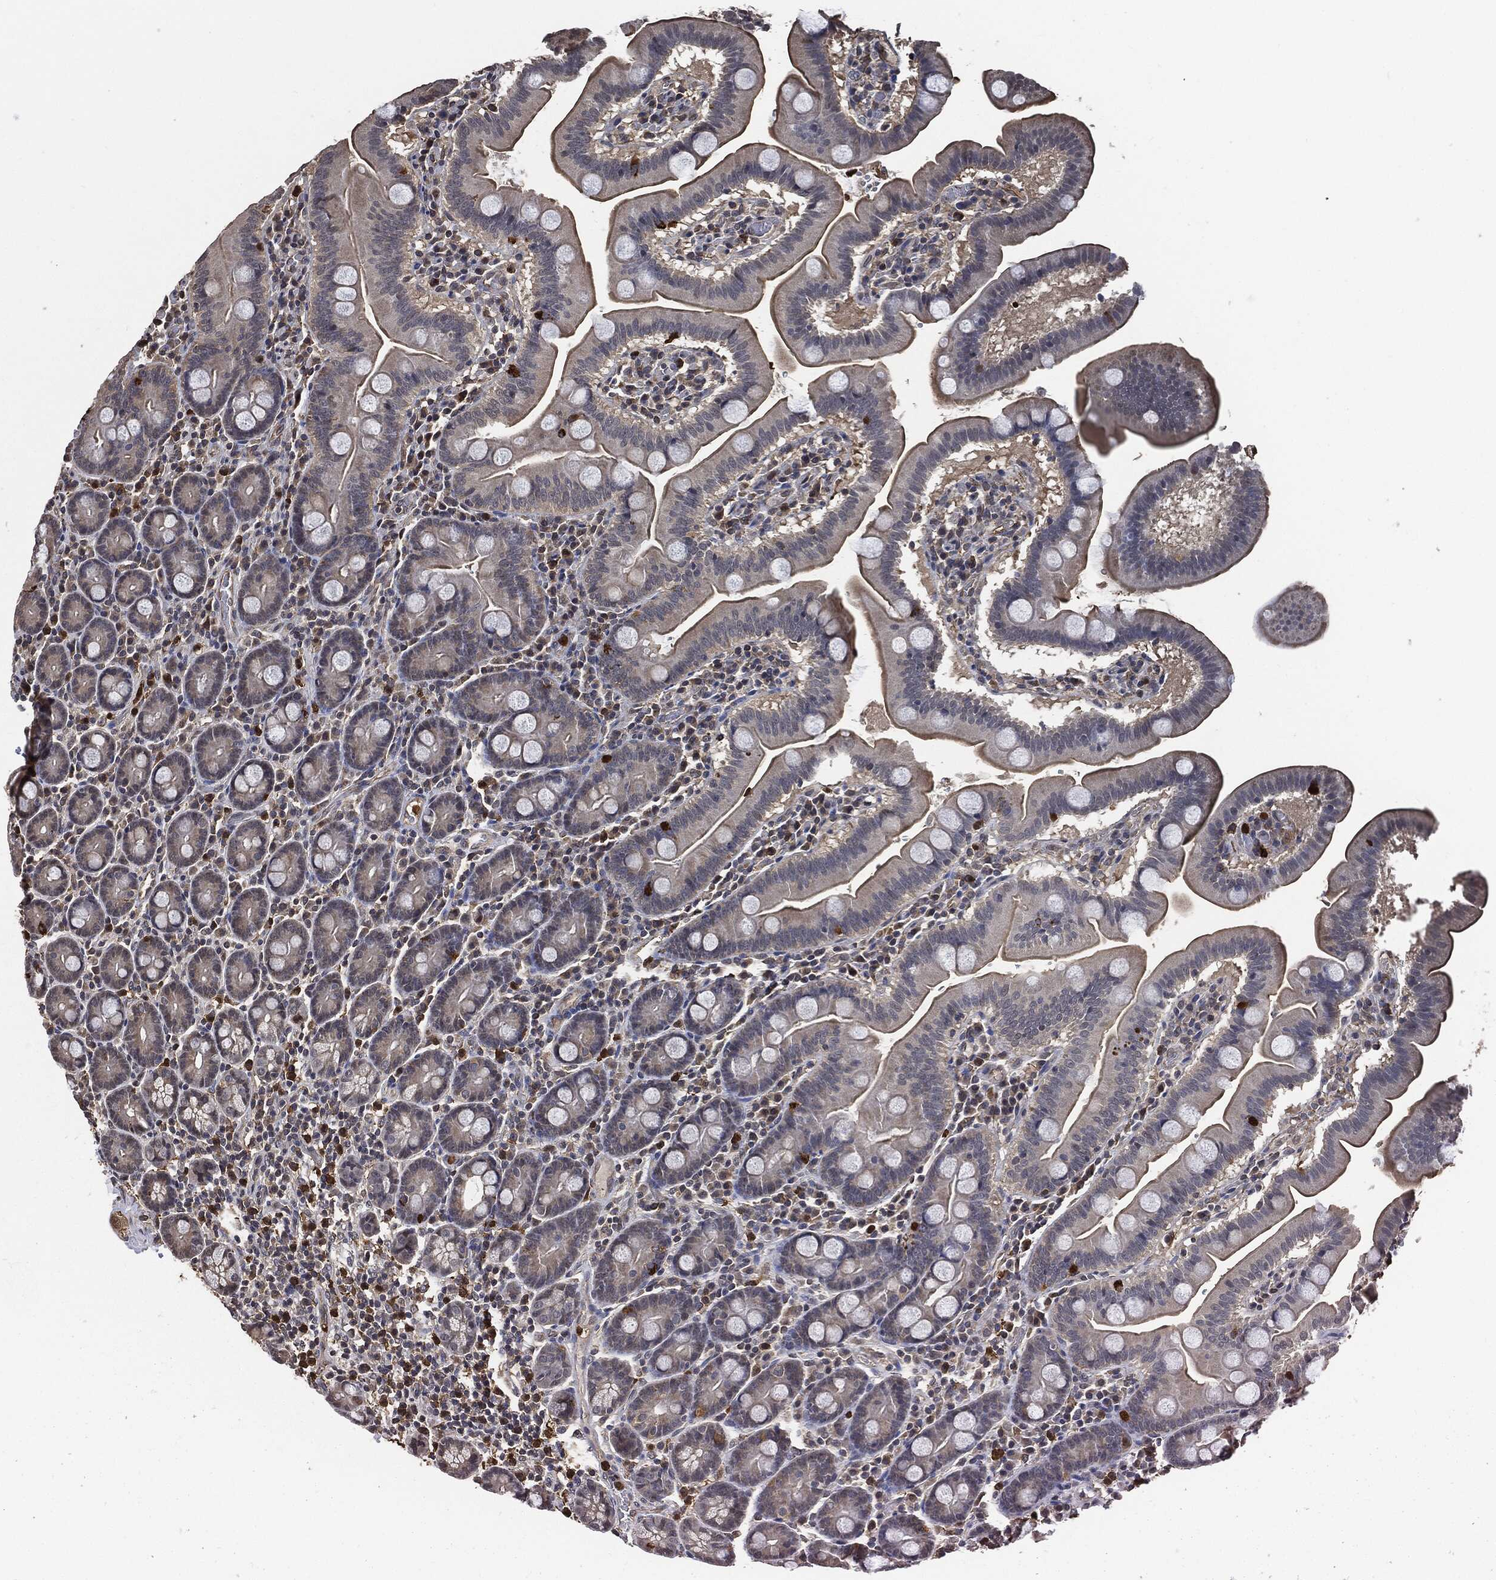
{"staining": {"intensity": "moderate", "quantity": "<25%", "location": "cytoplasmic/membranous"}, "tissue": "duodenum", "cell_type": "Glandular cells", "image_type": "normal", "snomed": [{"axis": "morphology", "description": "Normal tissue, NOS"}, {"axis": "topography", "description": "Duodenum"}], "caption": "This is a histology image of immunohistochemistry (IHC) staining of normal duodenum, which shows moderate positivity in the cytoplasmic/membranous of glandular cells.", "gene": "S100A9", "patient": {"sex": "male", "age": 59}}